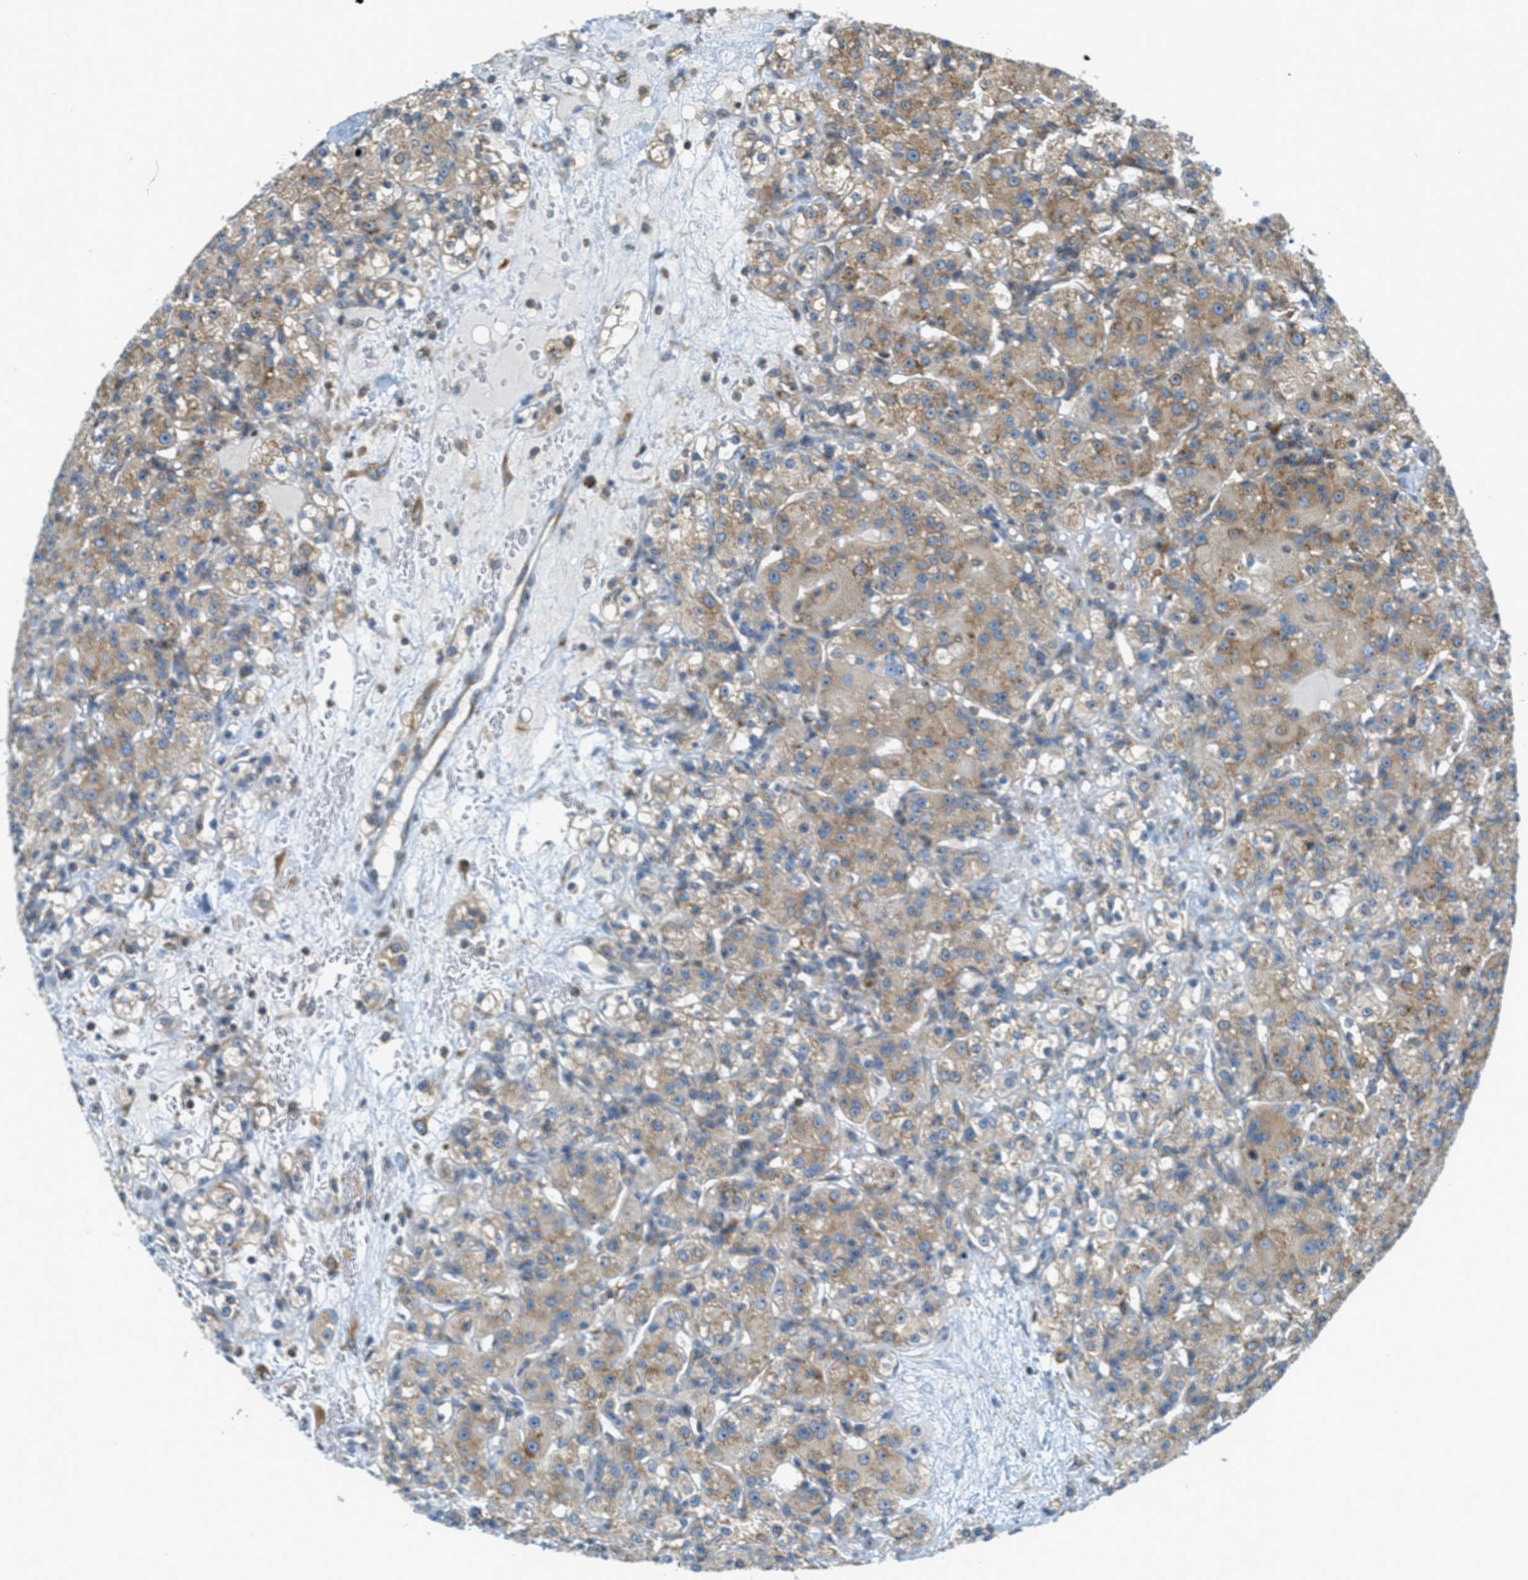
{"staining": {"intensity": "weak", "quantity": ">75%", "location": "cytoplasmic/membranous"}, "tissue": "renal cancer", "cell_type": "Tumor cells", "image_type": "cancer", "snomed": [{"axis": "morphology", "description": "Normal tissue, NOS"}, {"axis": "morphology", "description": "Adenocarcinoma, NOS"}, {"axis": "topography", "description": "Kidney"}], "caption": "Protein expression analysis of human renal cancer (adenocarcinoma) reveals weak cytoplasmic/membranous expression in about >75% of tumor cells. Nuclei are stained in blue.", "gene": "ABCF1", "patient": {"sex": "male", "age": 61}}